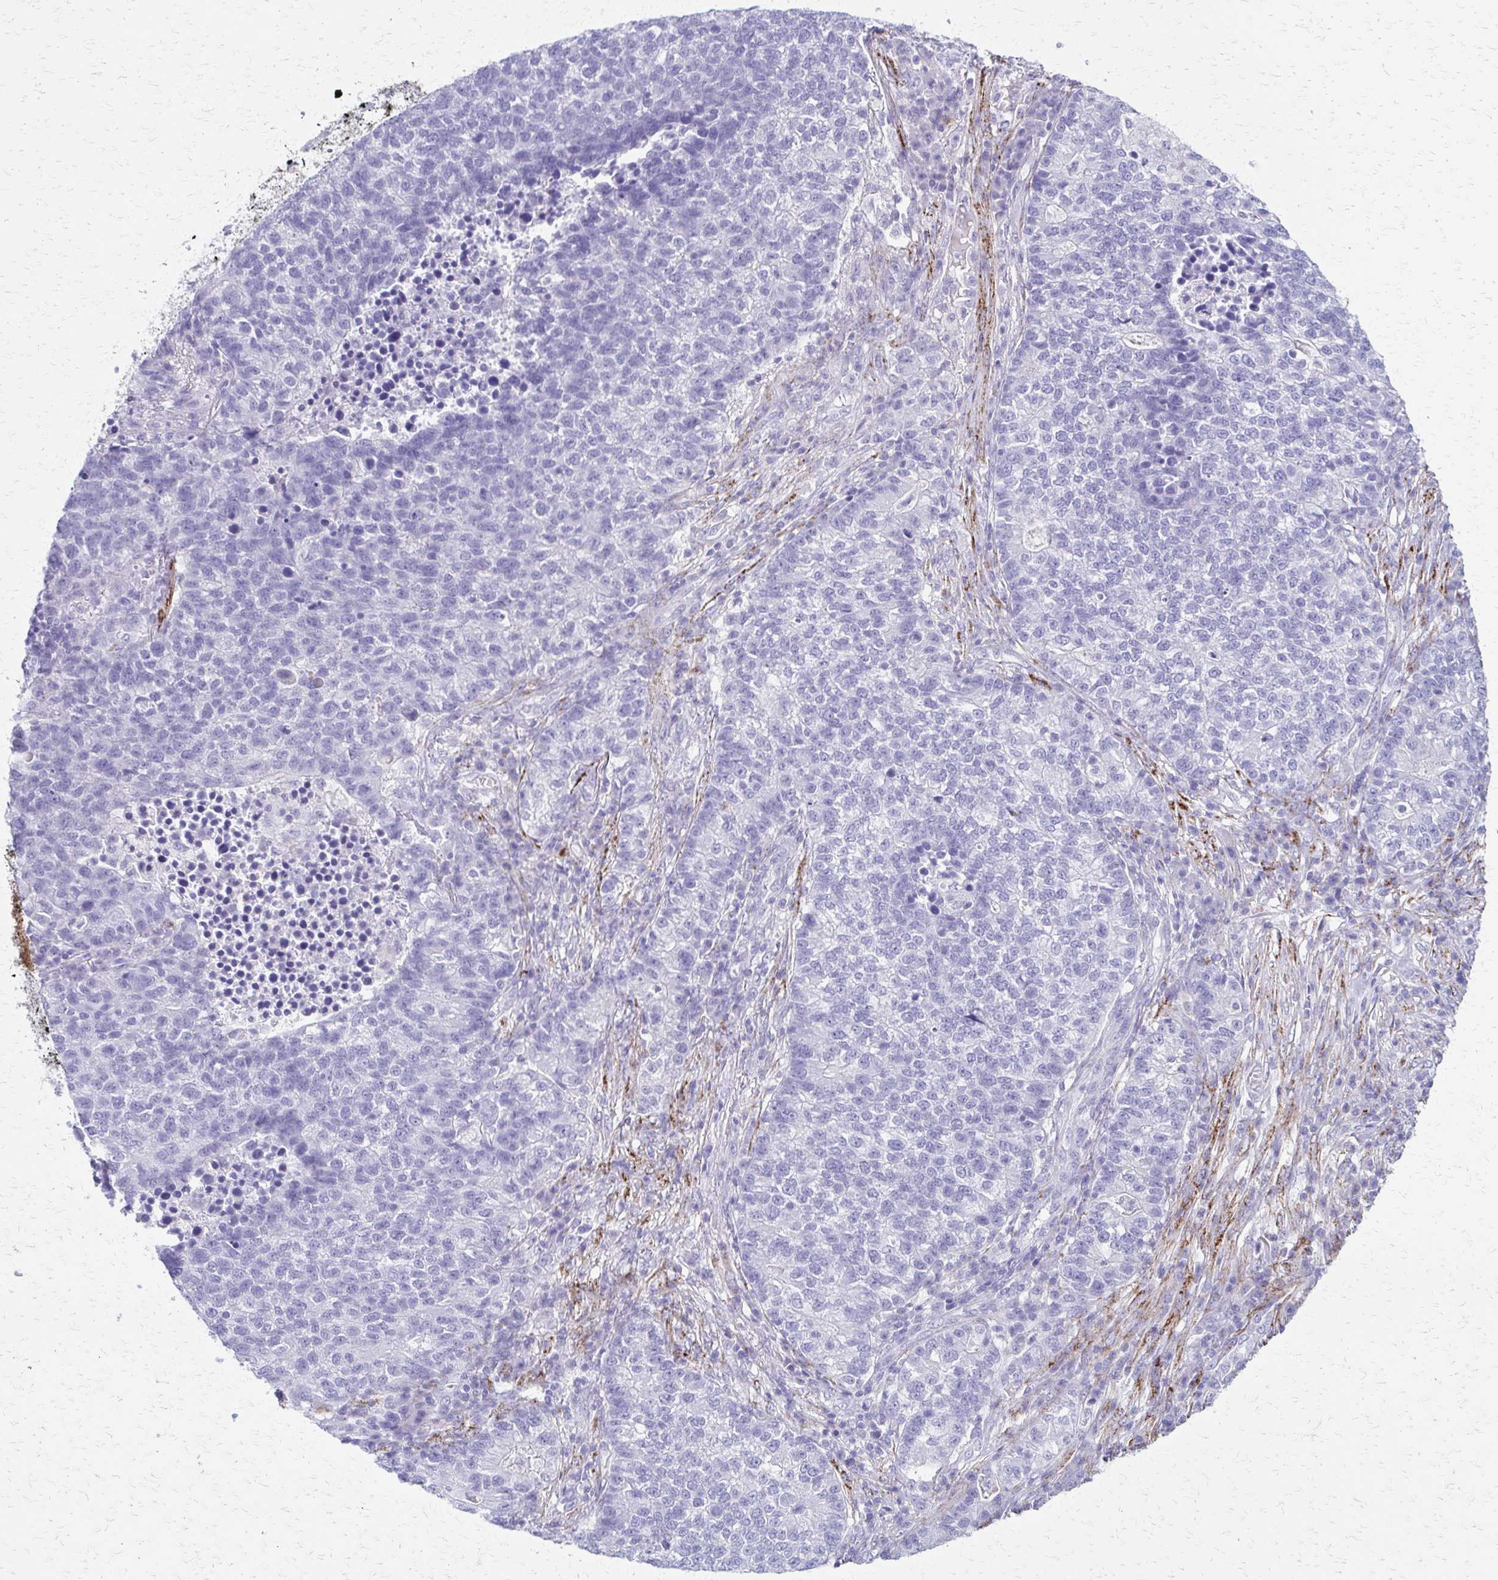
{"staining": {"intensity": "negative", "quantity": "none", "location": "none"}, "tissue": "lung cancer", "cell_type": "Tumor cells", "image_type": "cancer", "snomed": [{"axis": "morphology", "description": "Adenocarcinoma, NOS"}, {"axis": "topography", "description": "Lung"}], "caption": "IHC of lung cancer demonstrates no staining in tumor cells.", "gene": "ZSCAN5B", "patient": {"sex": "male", "age": 57}}